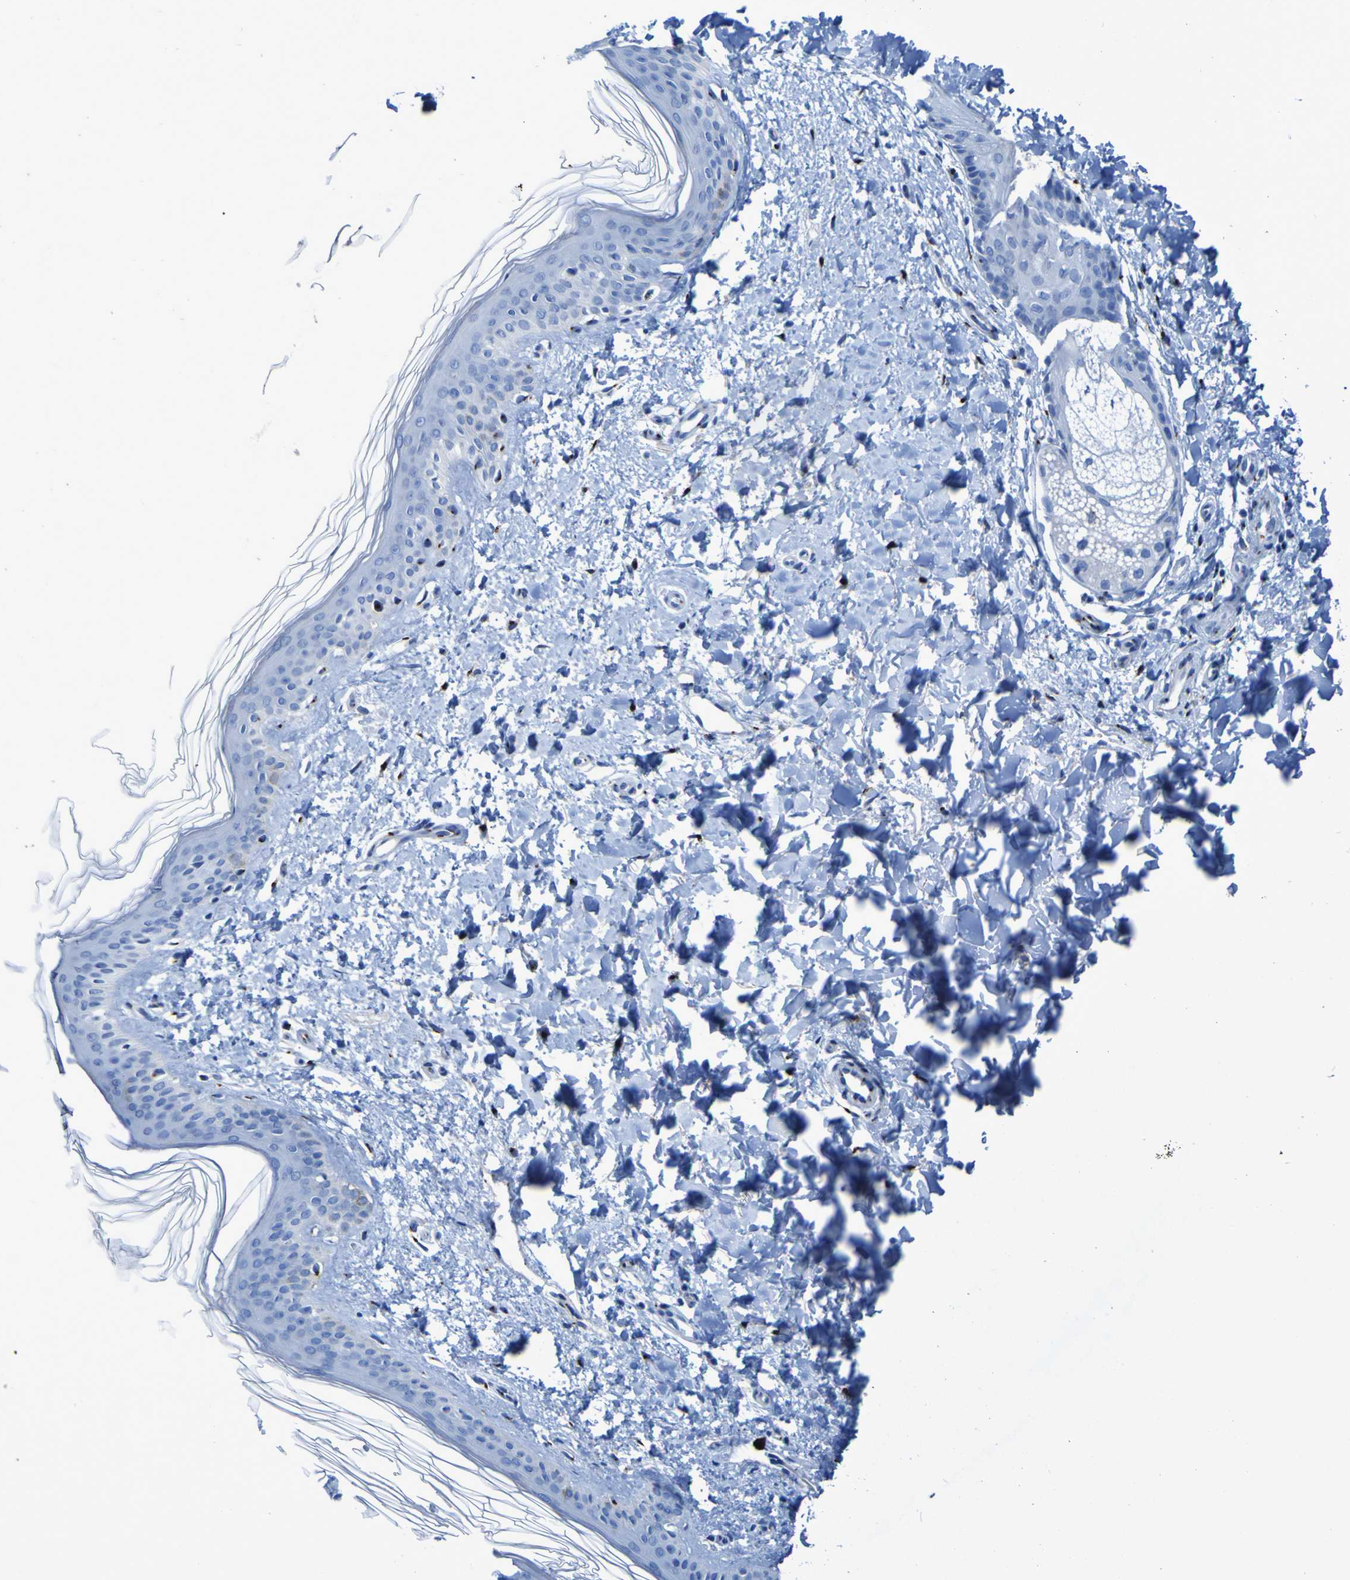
{"staining": {"intensity": "moderate", "quantity": ">75%", "location": "cytoplasmic/membranous"}, "tissue": "skin", "cell_type": "Fibroblasts", "image_type": "normal", "snomed": [{"axis": "morphology", "description": "Normal tissue, NOS"}, {"axis": "topography", "description": "Skin"}], "caption": "Protein staining of normal skin shows moderate cytoplasmic/membranous positivity in about >75% of fibroblasts.", "gene": "GOLM1", "patient": {"sex": "female", "age": 41}}